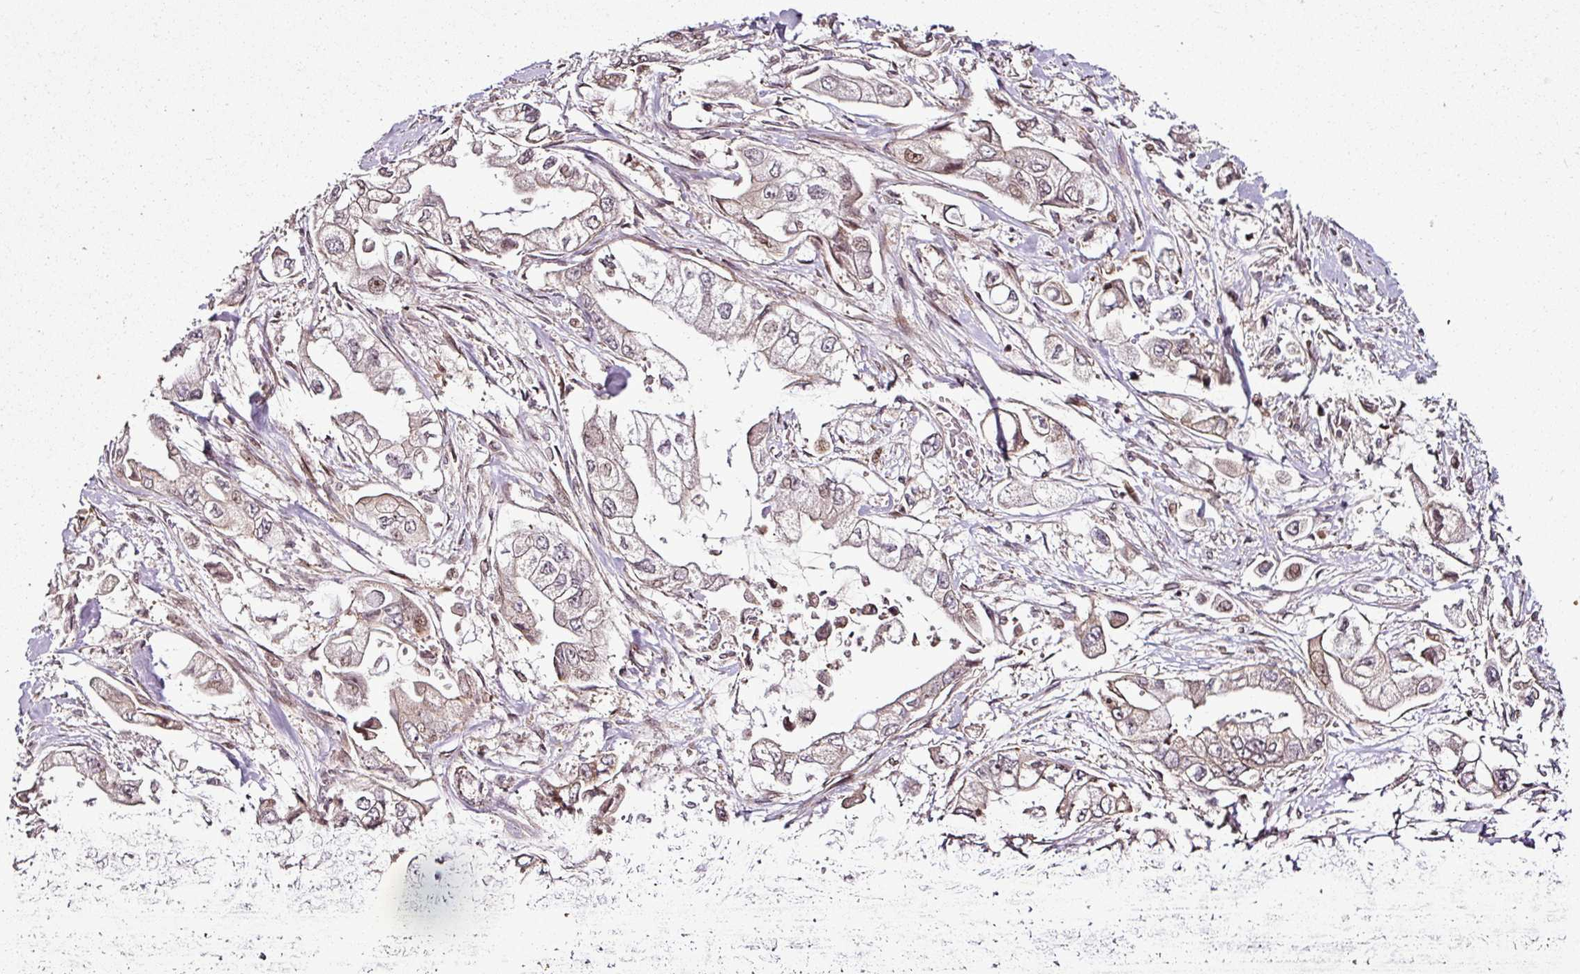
{"staining": {"intensity": "negative", "quantity": "none", "location": "none"}, "tissue": "stomach cancer", "cell_type": "Tumor cells", "image_type": "cancer", "snomed": [{"axis": "morphology", "description": "Adenocarcinoma, NOS"}, {"axis": "topography", "description": "Stomach"}], "caption": "Image shows no protein expression in tumor cells of stomach adenocarcinoma tissue.", "gene": "COPRS", "patient": {"sex": "male", "age": 62}}